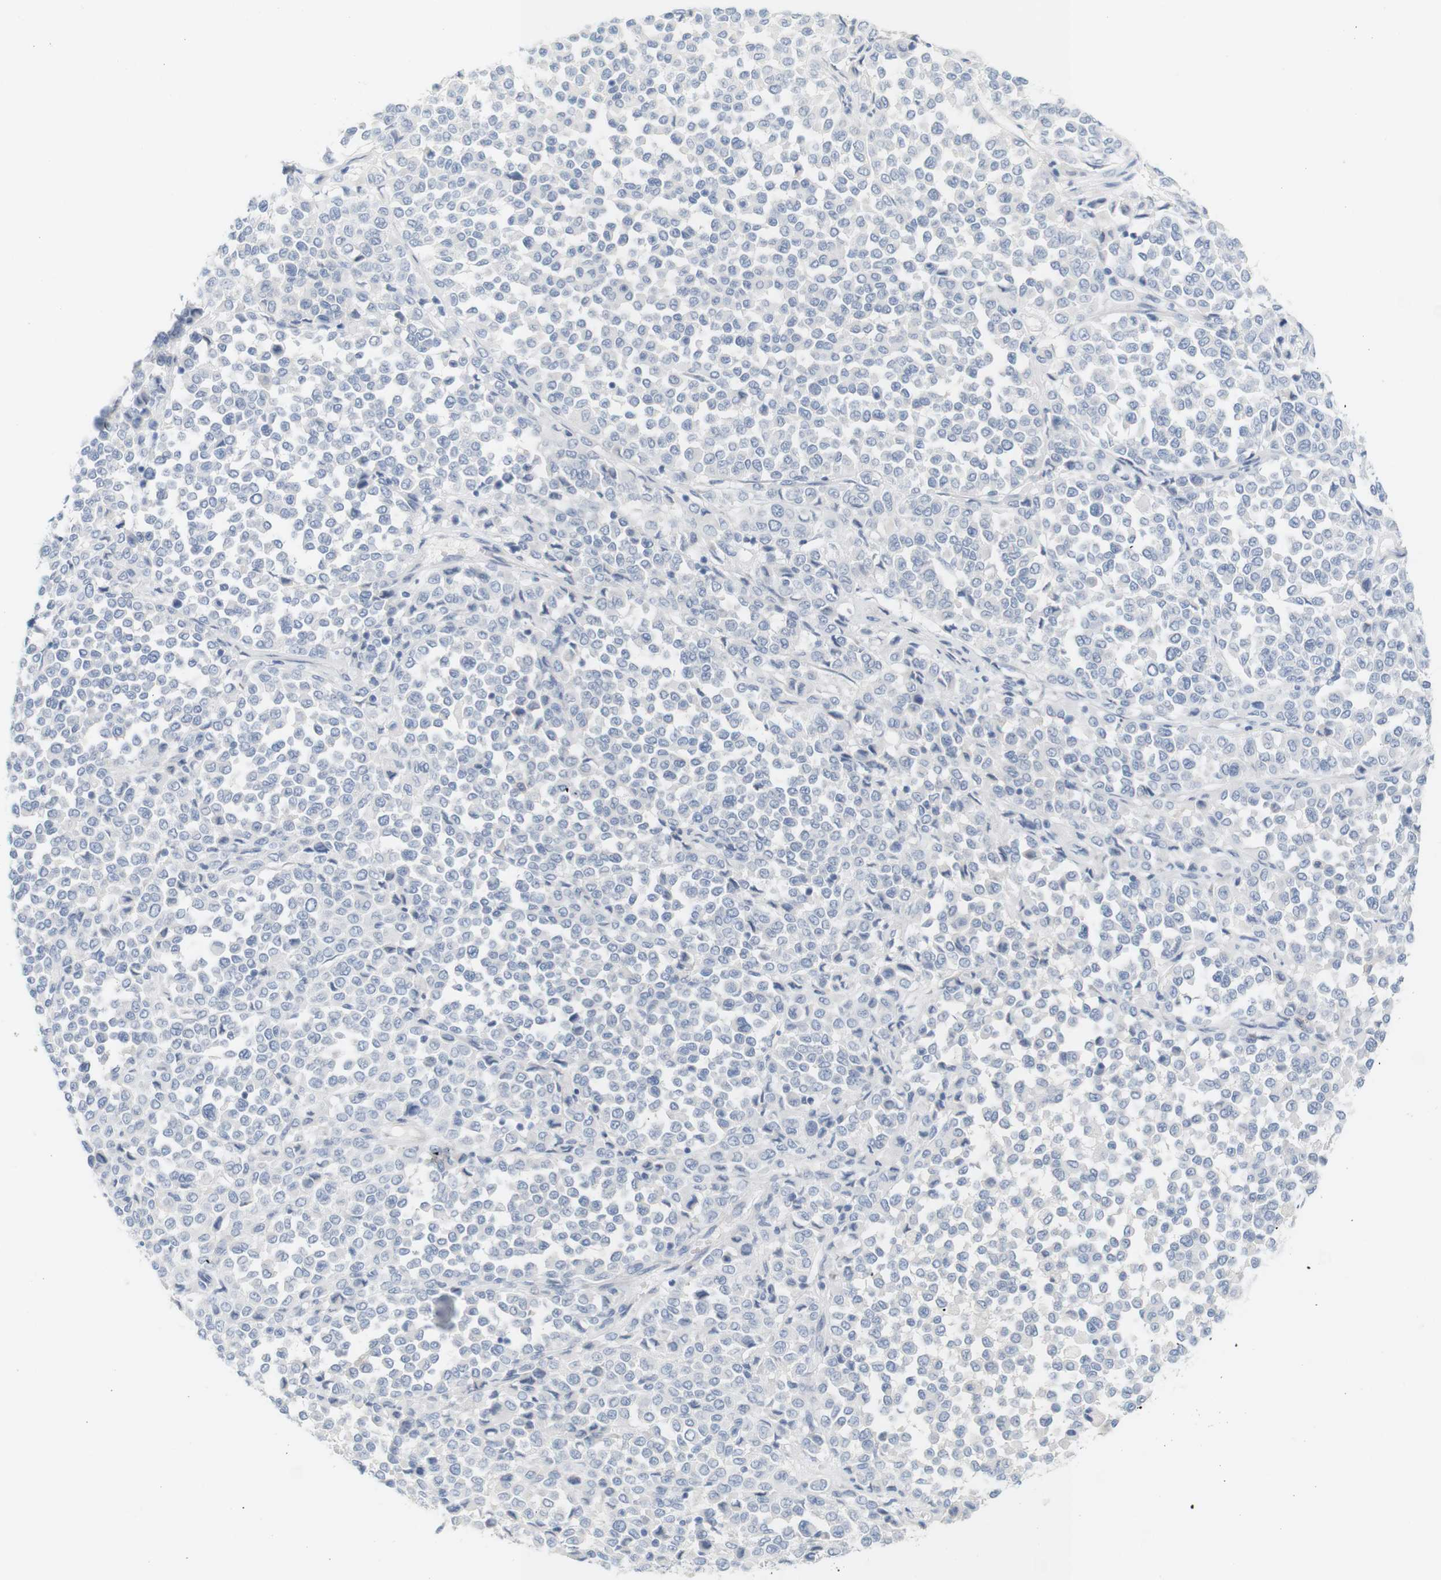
{"staining": {"intensity": "negative", "quantity": "none", "location": "none"}, "tissue": "melanoma", "cell_type": "Tumor cells", "image_type": "cancer", "snomed": [{"axis": "morphology", "description": "Malignant melanoma, Metastatic site"}, {"axis": "topography", "description": "Pancreas"}], "caption": "Malignant melanoma (metastatic site) stained for a protein using immunohistochemistry demonstrates no expression tumor cells.", "gene": "RGS9", "patient": {"sex": "female", "age": 30}}